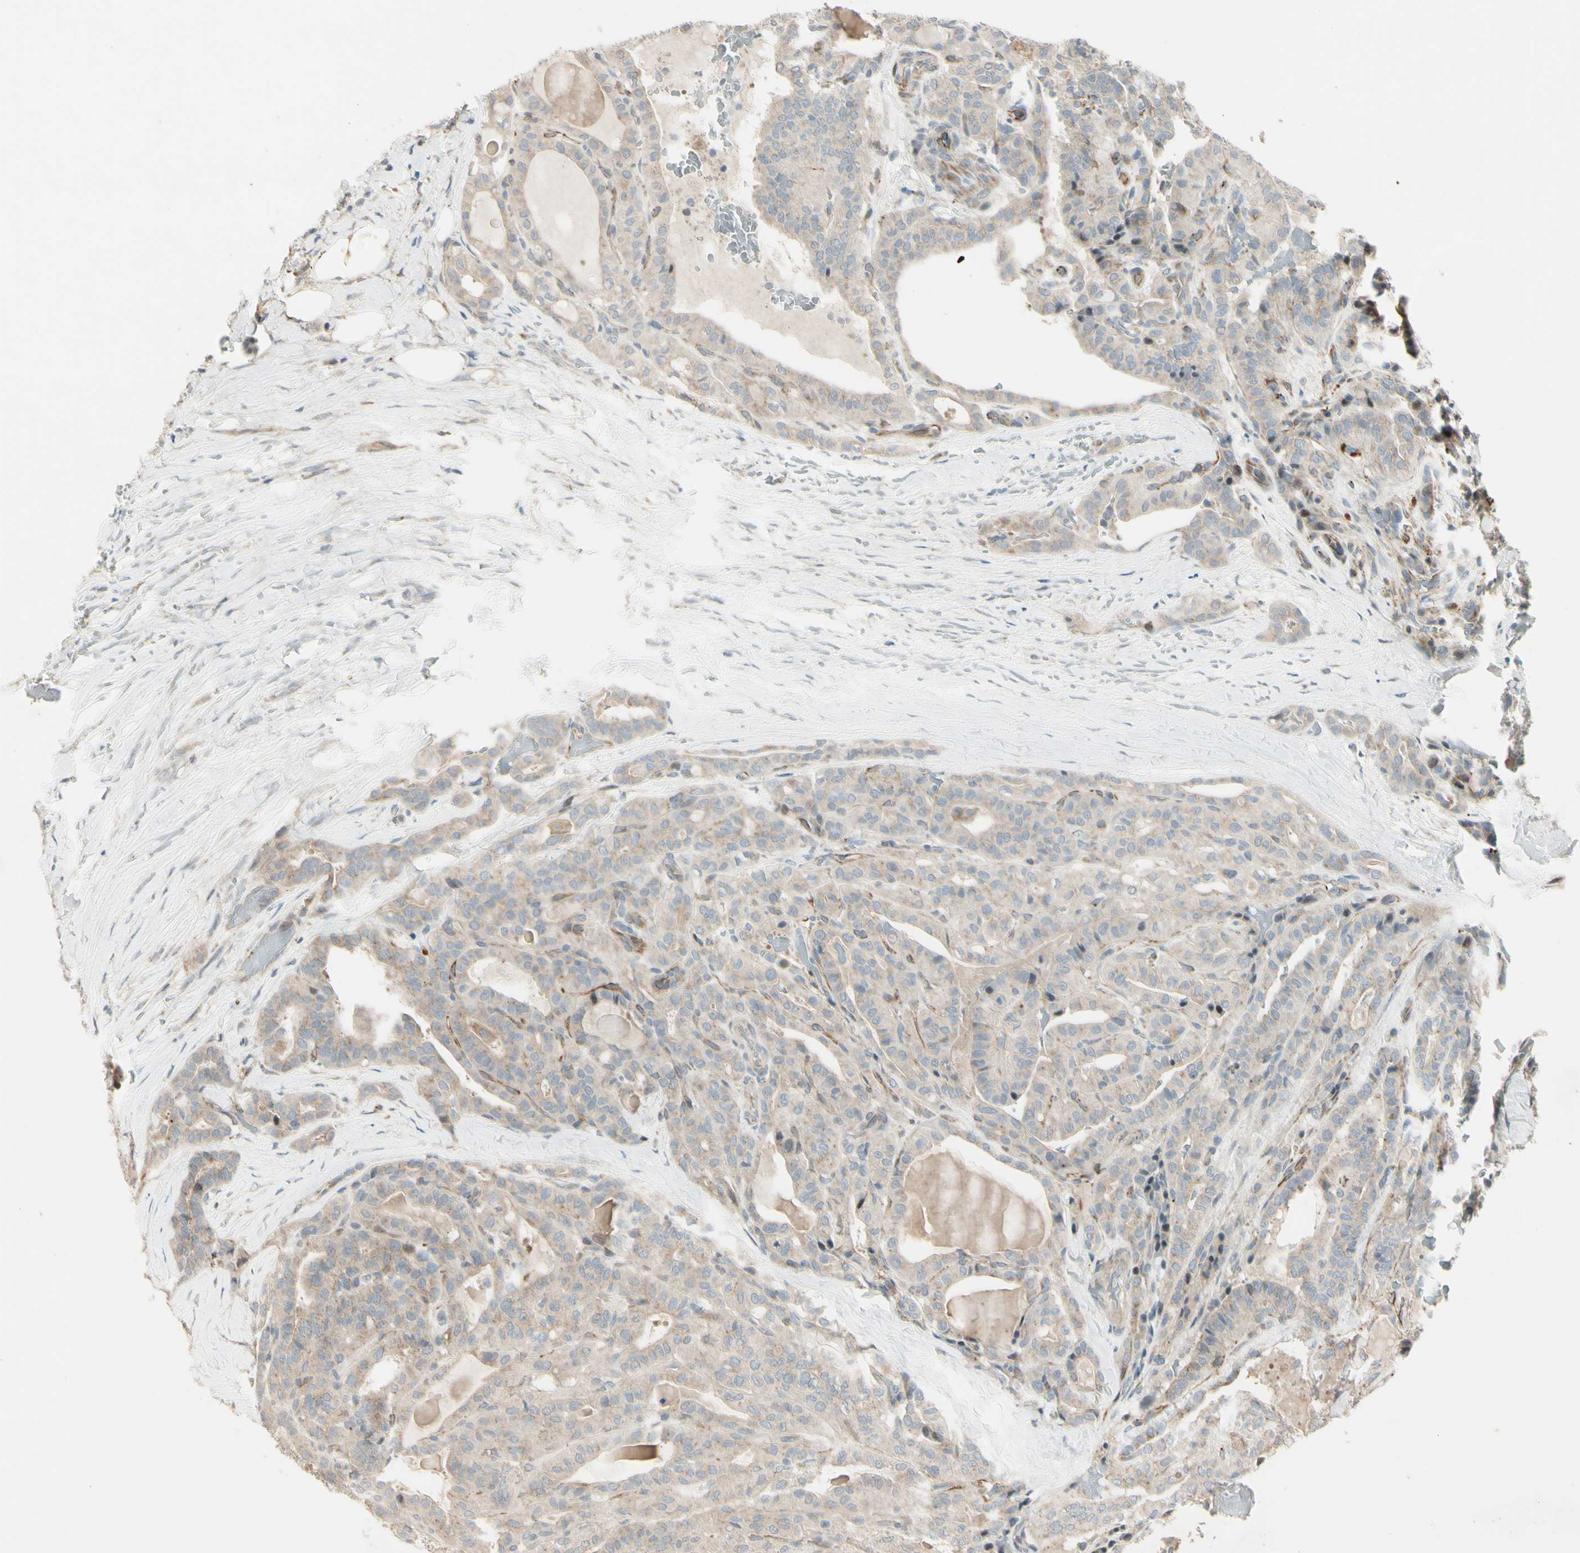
{"staining": {"intensity": "weak", "quantity": "25%-75%", "location": "cytoplasmic/membranous"}, "tissue": "thyroid cancer", "cell_type": "Tumor cells", "image_type": "cancer", "snomed": [{"axis": "morphology", "description": "Papillary adenocarcinoma, NOS"}, {"axis": "topography", "description": "Thyroid gland"}], "caption": "High-magnification brightfield microscopy of papillary adenocarcinoma (thyroid) stained with DAB (3,3'-diaminobenzidine) (brown) and counterstained with hematoxylin (blue). tumor cells exhibit weak cytoplasmic/membranous expression is present in approximately25%-75% of cells.", "gene": "NDFIP1", "patient": {"sex": "male", "age": 77}}